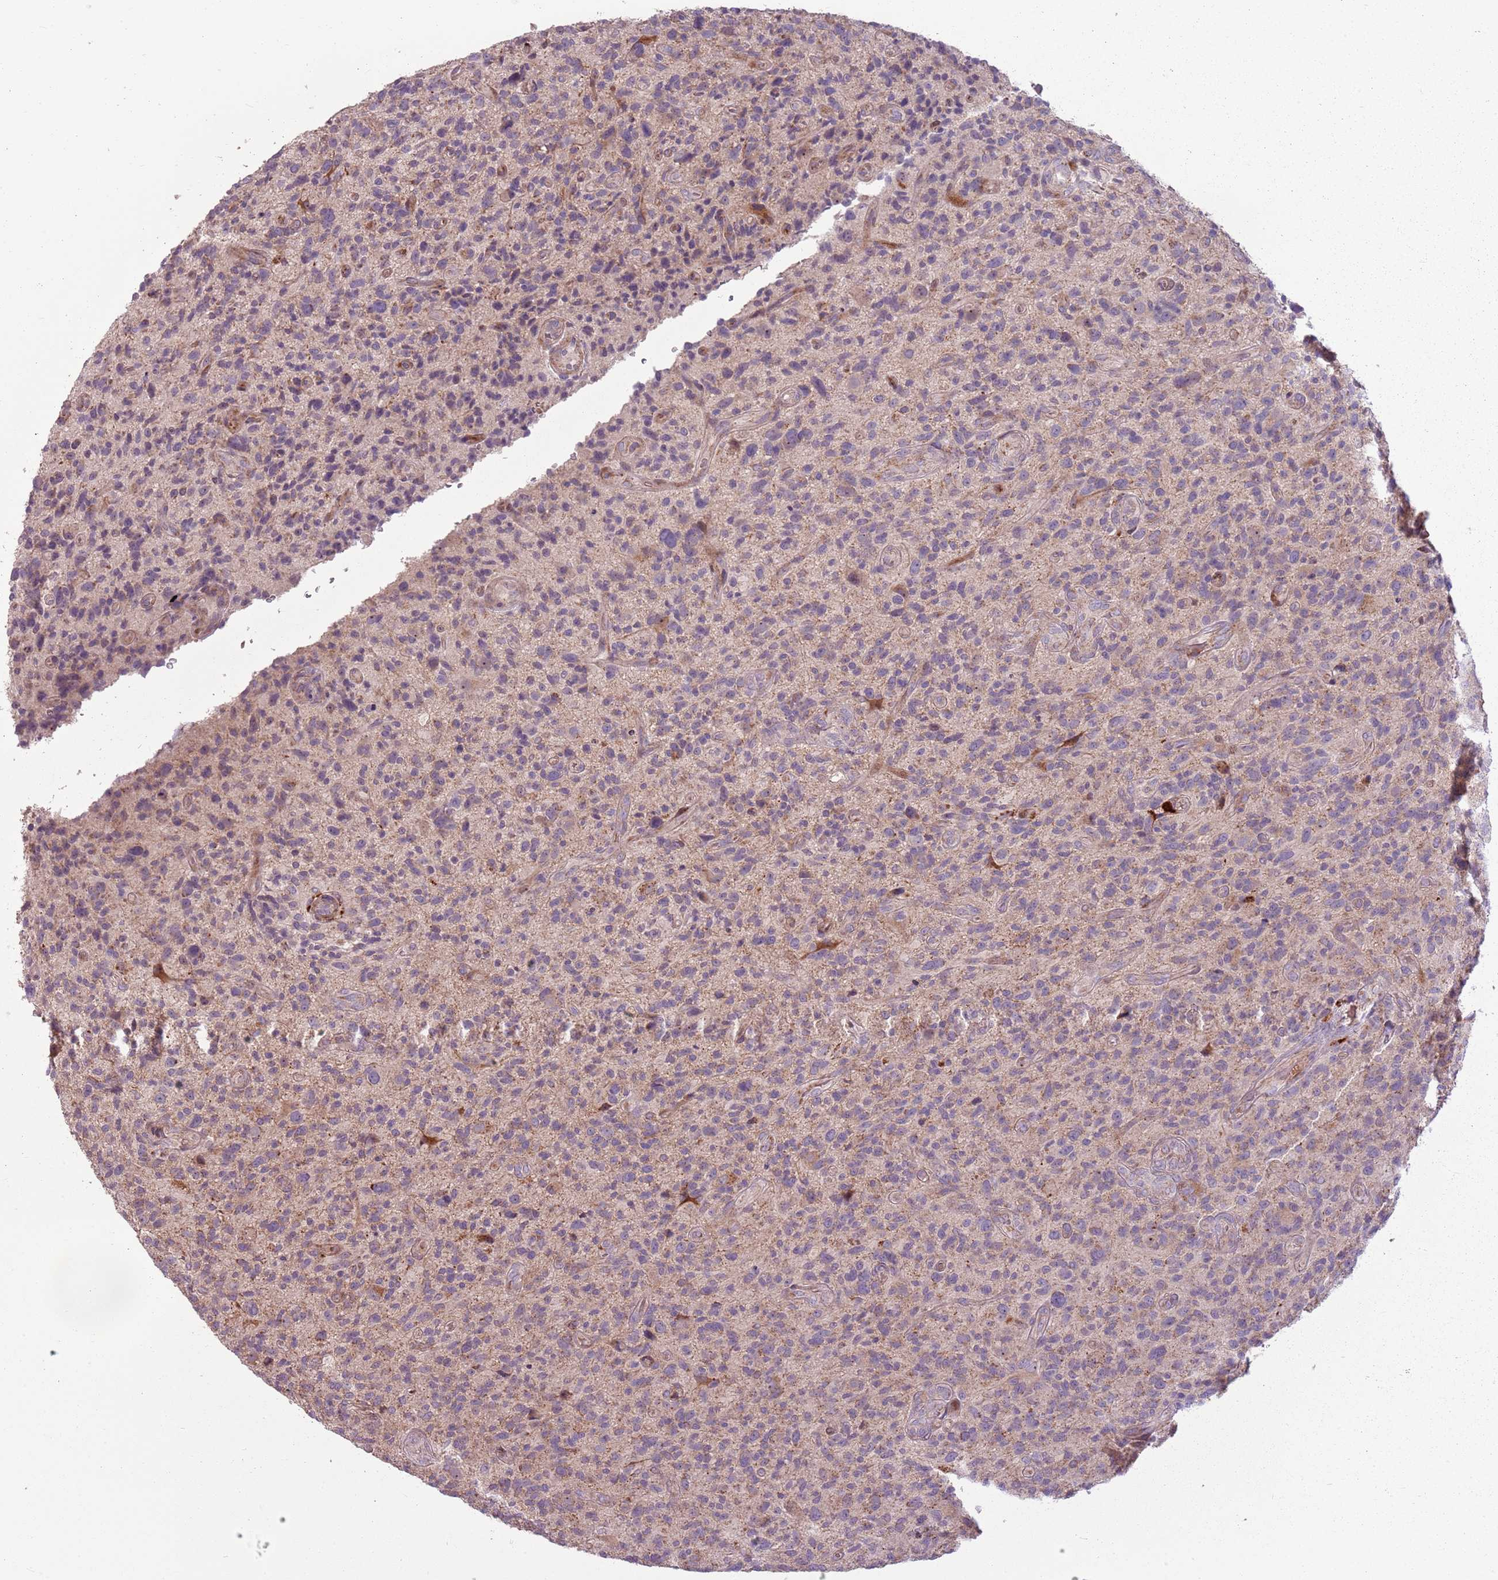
{"staining": {"intensity": "weak", "quantity": "<25%", "location": "cytoplasmic/membranous"}, "tissue": "glioma", "cell_type": "Tumor cells", "image_type": "cancer", "snomed": [{"axis": "morphology", "description": "Glioma, malignant, High grade"}, {"axis": "topography", "description": "Brain"}], "caption": "Protein analysis of glioma demonstrates no significant positivity in tumor cells. (DAB (3,3'-diaminobenzidine) IHC visualized using brightfield microscopy, high magnification).", "gene": "ZNF530", "patient": {"sex": "male", "age": 47}}